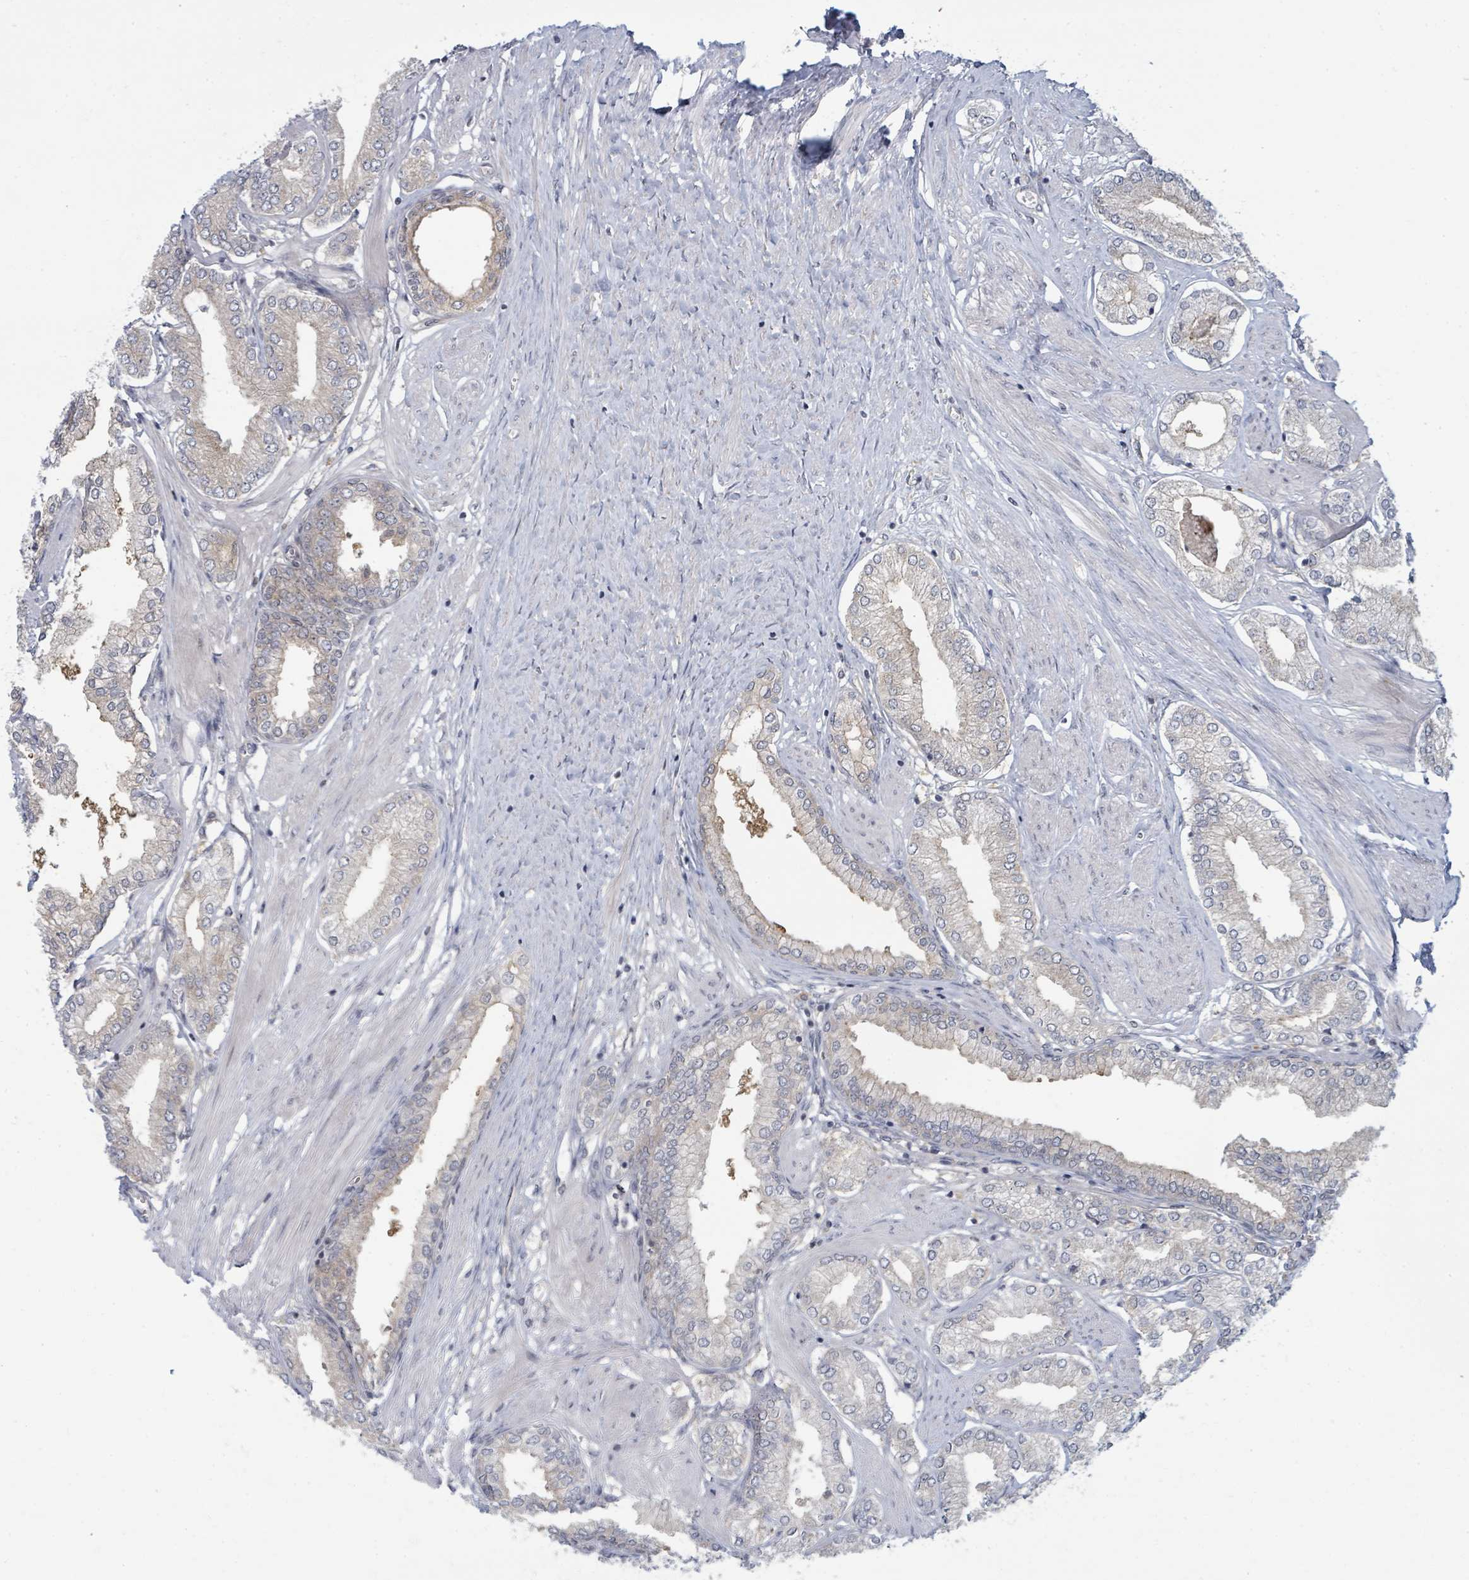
{"staining": {"intensity": "weak", "quantity": "<25%", "location": "cytoplasmic/membranous"}, "tissue": "prostate cancer", "cell_type": "Tumor cells", "image_type": "cancer", "snomed": [{"axis": "morphology", "description": "Adenocarcinoma, High grade"}, {"axis": "topography", "description": "Prostate and seminal vesicle, NOS"}], "caption": "DAB immunohistochemical staining of human prostate cancer shows no significant staining in tumor cells.", "gene": "PSMG2", "patient": {"sex": "male", "age": 64}}